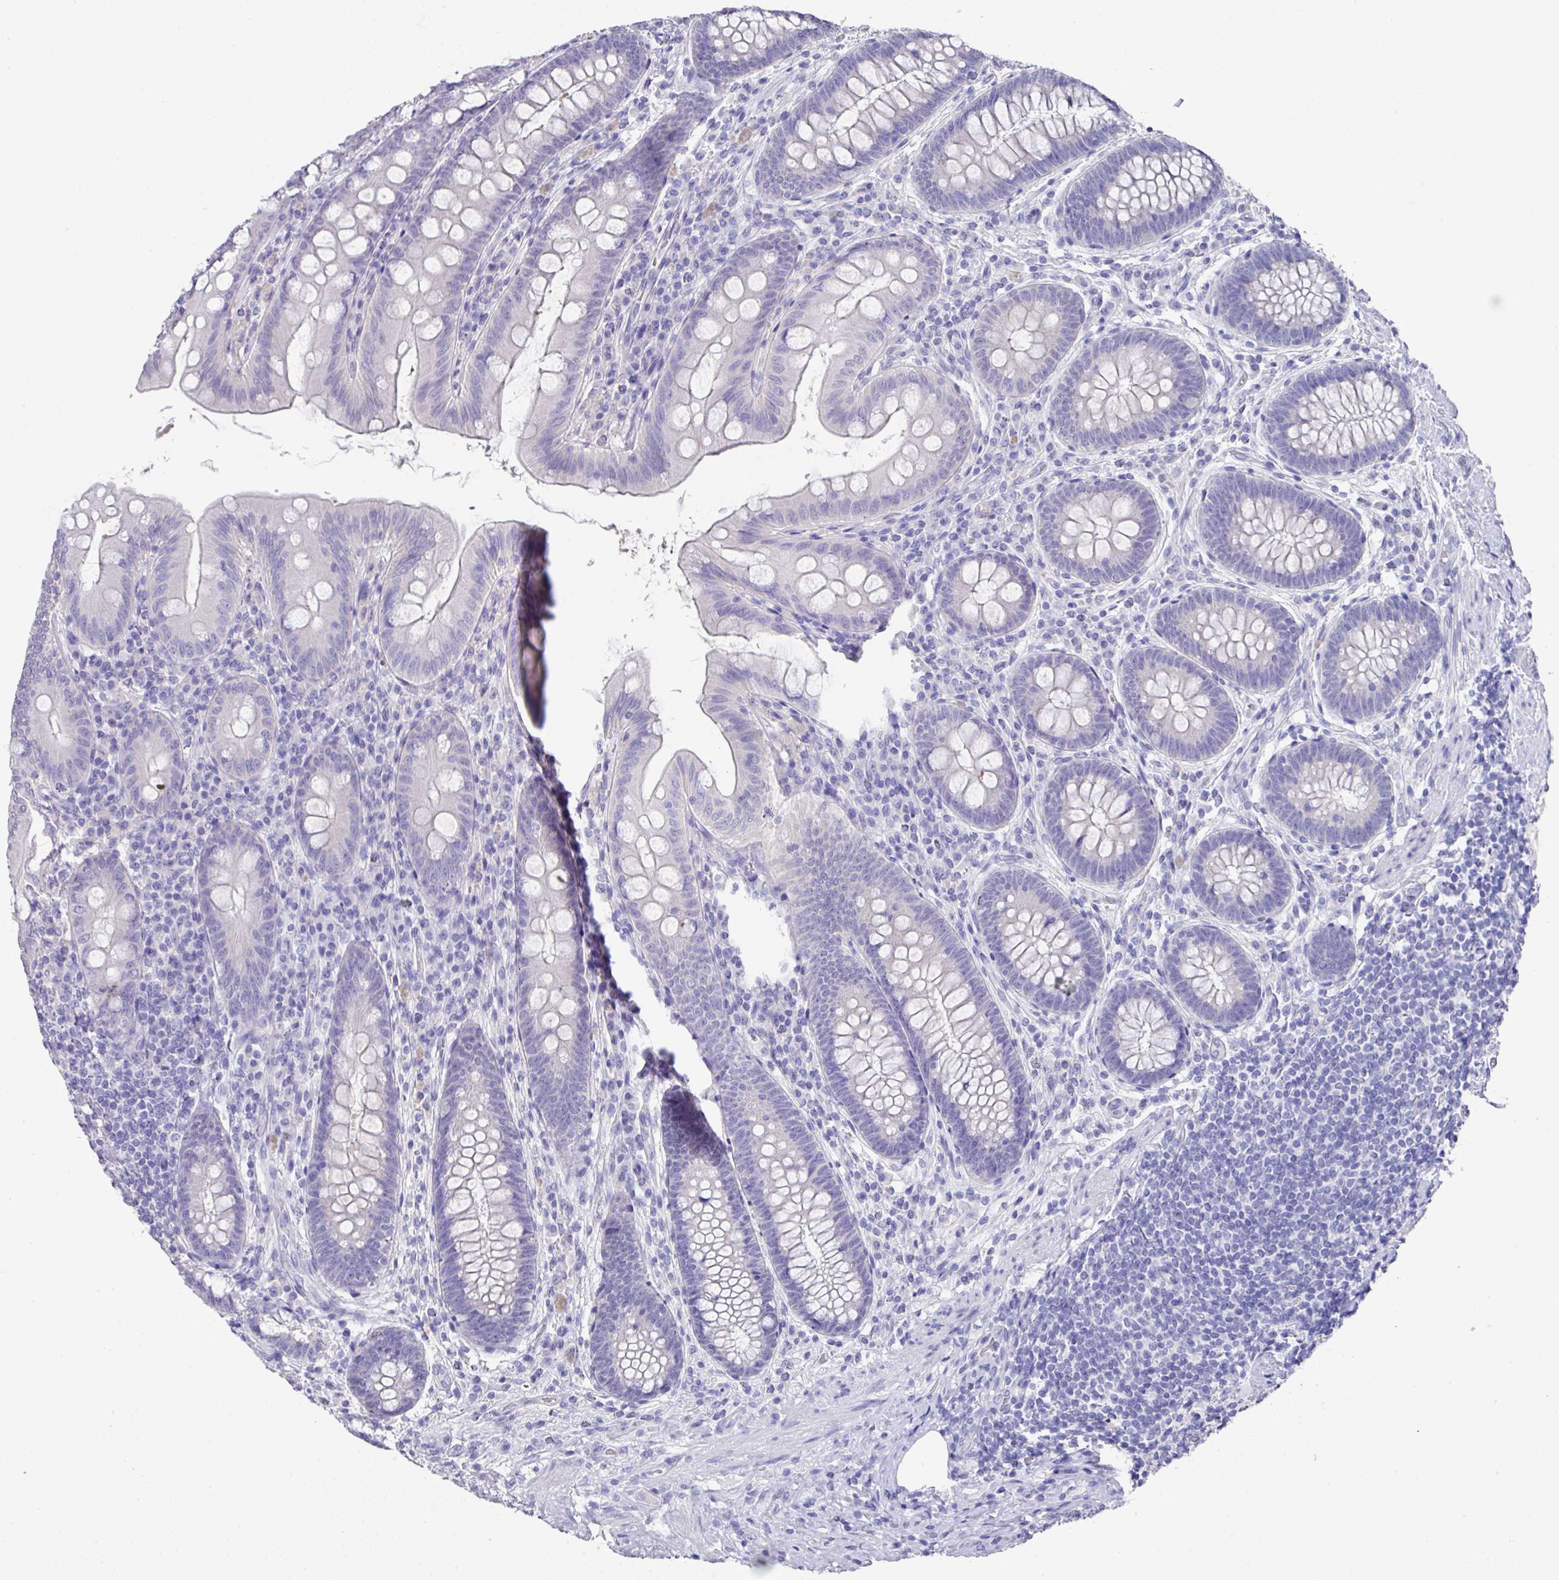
{"staining": {"intensity": "negative", "quantity": "none", "location": "none"}, "tissue": "appendix", "cell_type": "Glandular cells", "image_type": "normal", "snomed": [{"axis": "morphology", "description": "Normal tissue, NOS"}, {"axis": "topography", "description": "Appendix"}], "caption": "There is no significant staining in glandular cells of appendix. Brightfield microscopy of immunohistochemistry (IHC) stained with DAB (3,3'-diaminobenzidine) (brown) and hematoxylin (blue), captured at high magnification.", "gene": "DAZ1", "patient": {"sex": "male", "age": 71}}